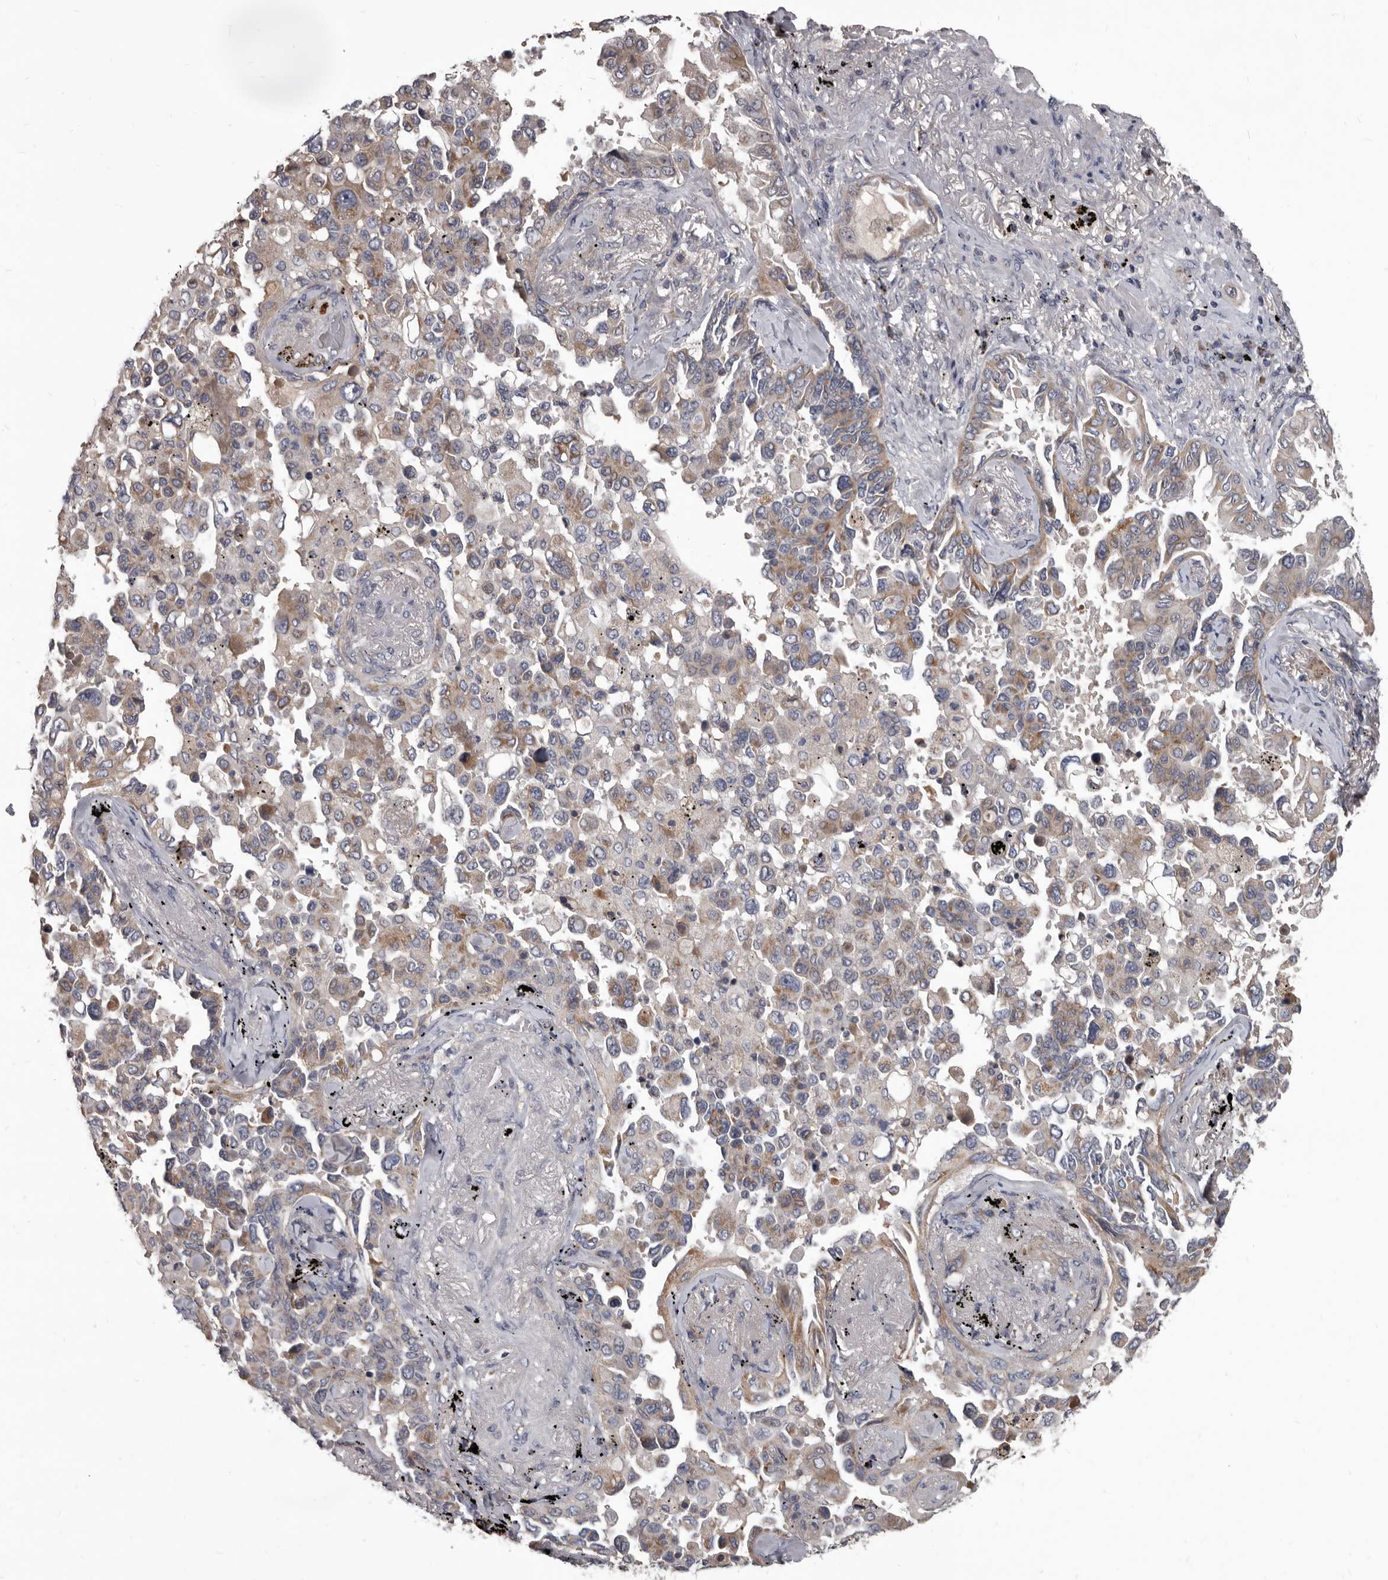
{"staining": {"intensity": "weak", "quantity": ">75%", "location": "cytoplasmic/membranous"}, "tissue": "lung cancer", "cell_type": "Tumor cells", "image_type": "cancer", "snomed": [{"axis": "morphology", "description": "Adenocarcinoma, NOS"}, {"axis": "topography", "description": "Lung"}], "caption": "Immunohistochemistry (IHC) histopathology image of adenocarcinoma (lung) stained for a protein (brown), which reveals low levels of weak cytoplasmic/membranous positivity in about >75% of tumor cells.", "gene": "ALDH5A1", "patient": {"sex": "female", "age": 67}}